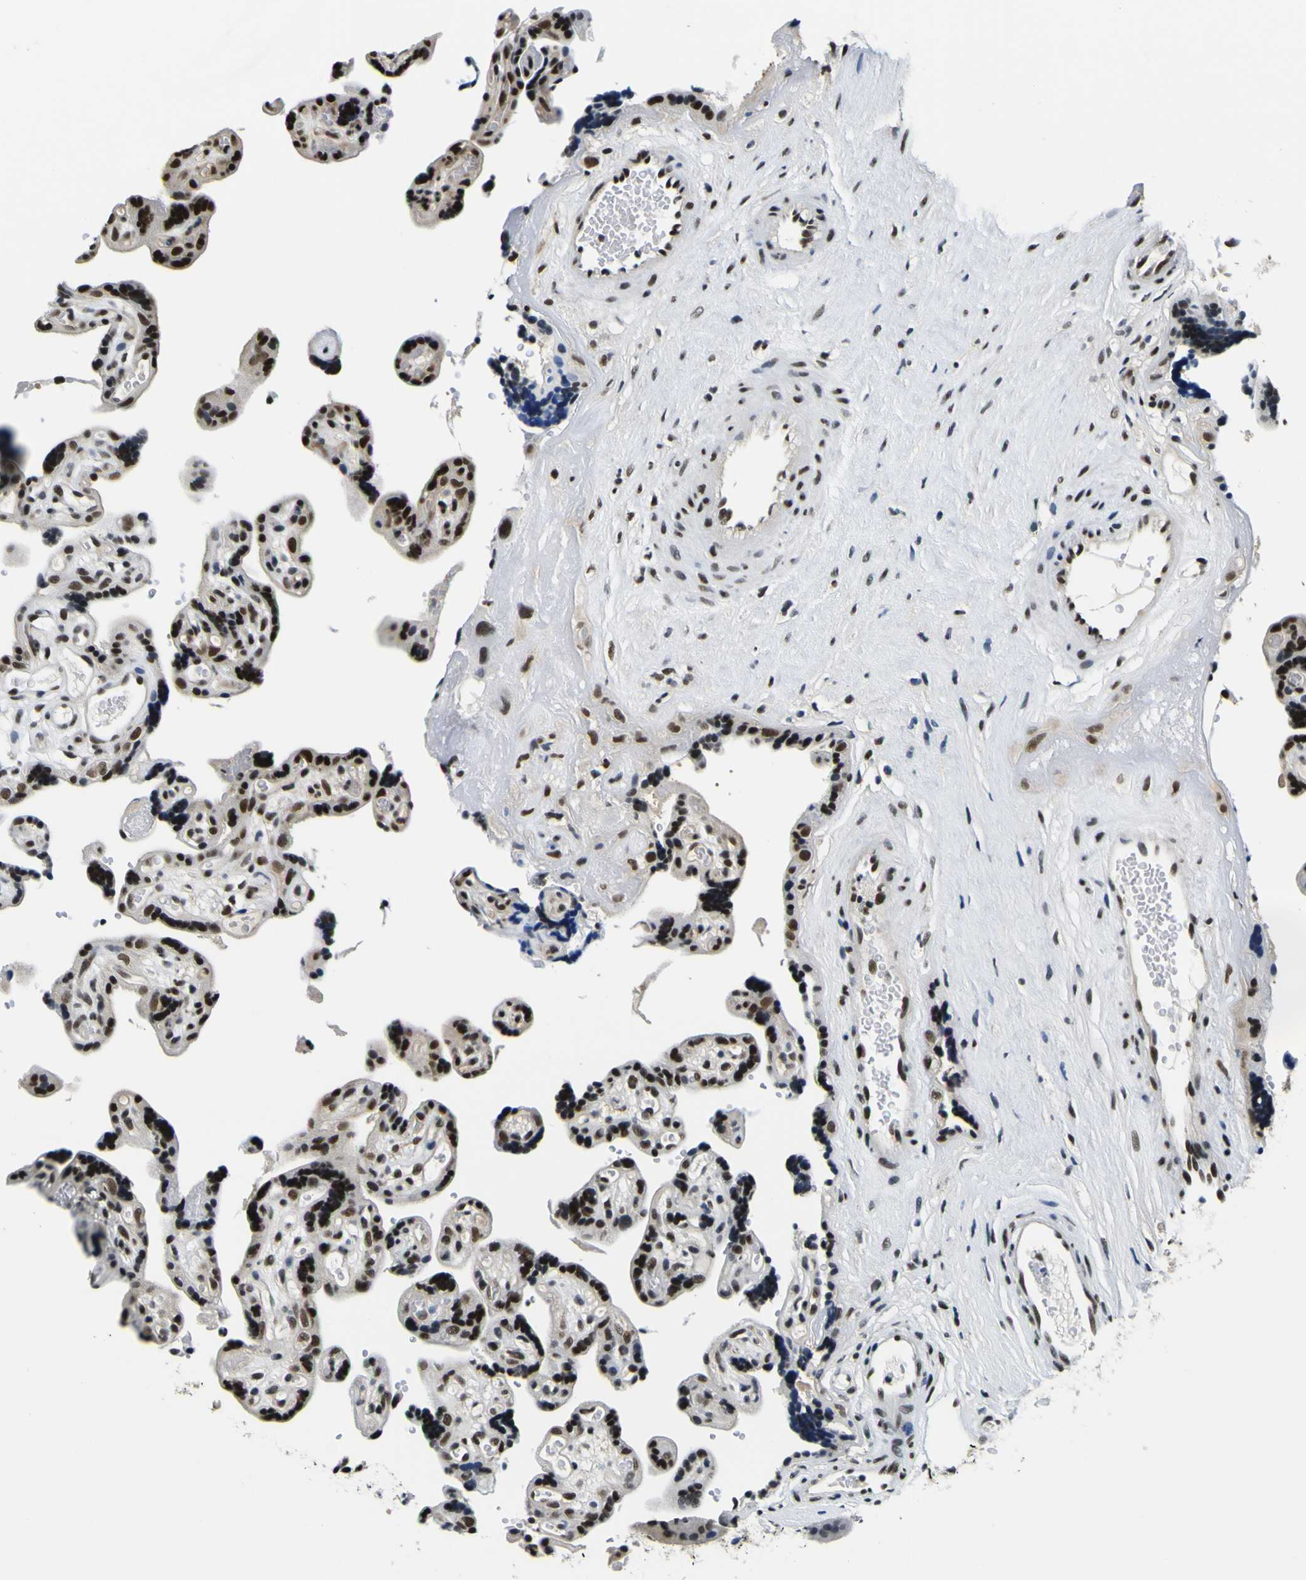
{"staining": {"intensity": "strong", "quantity": ">75%", "location": "nuclear"}, "tissue": "placenta", "cell_type": "Trophoblastic cells", "image_type": "normal", "snomed": [{"axis": "morphology", "description": "Normal tissue, NOS"}, {"axis": "topography", "description": "Placenta"}], "caption": "Immunohistochemical staining of benign placenta demonstrates >75% levels of strong nuclear protein staining in about >75% of trophoblastic cells.", "gene": "SP1", "patient": {"sex": "female", "age": 30}}